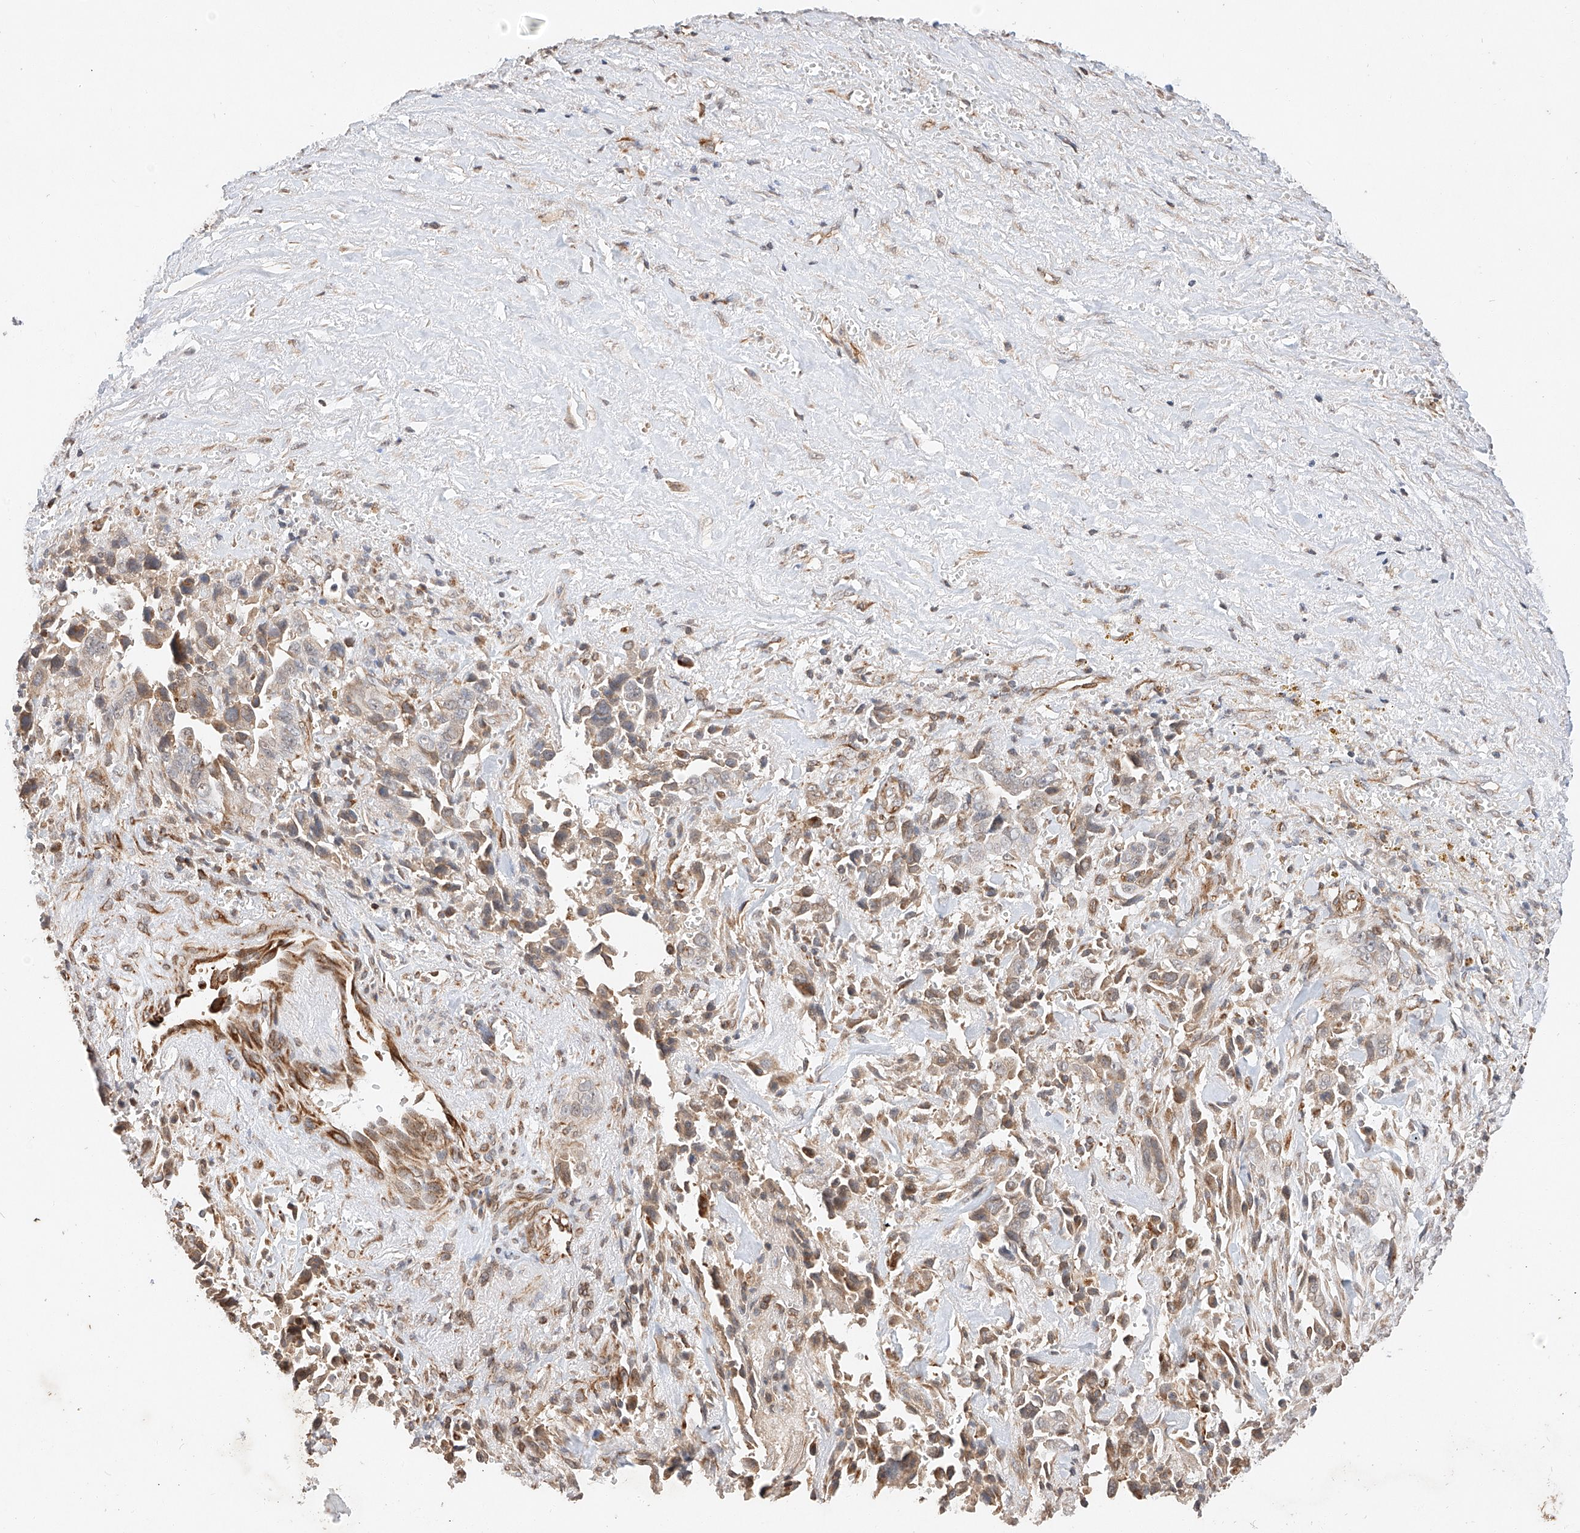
{"staining": {"intensity": "weak", "quantity": "<25%", "location": "cytoplasmic/membranous"}, "tissue": "liver cancer", "cell_type": "Tumor cells", "image_type": "cancer", "snomed": [{"axis": "morphology", "description": "Cholangiocarcinoma"}, {"axis": "topography", "description": "Liver"}], "caption": "Protein analysis of liver cholangiocarcinoma exhibits no significant staining in tumor cells.", "gene": "SUSD6", "patient": {"sex": "female", "age": 79}}